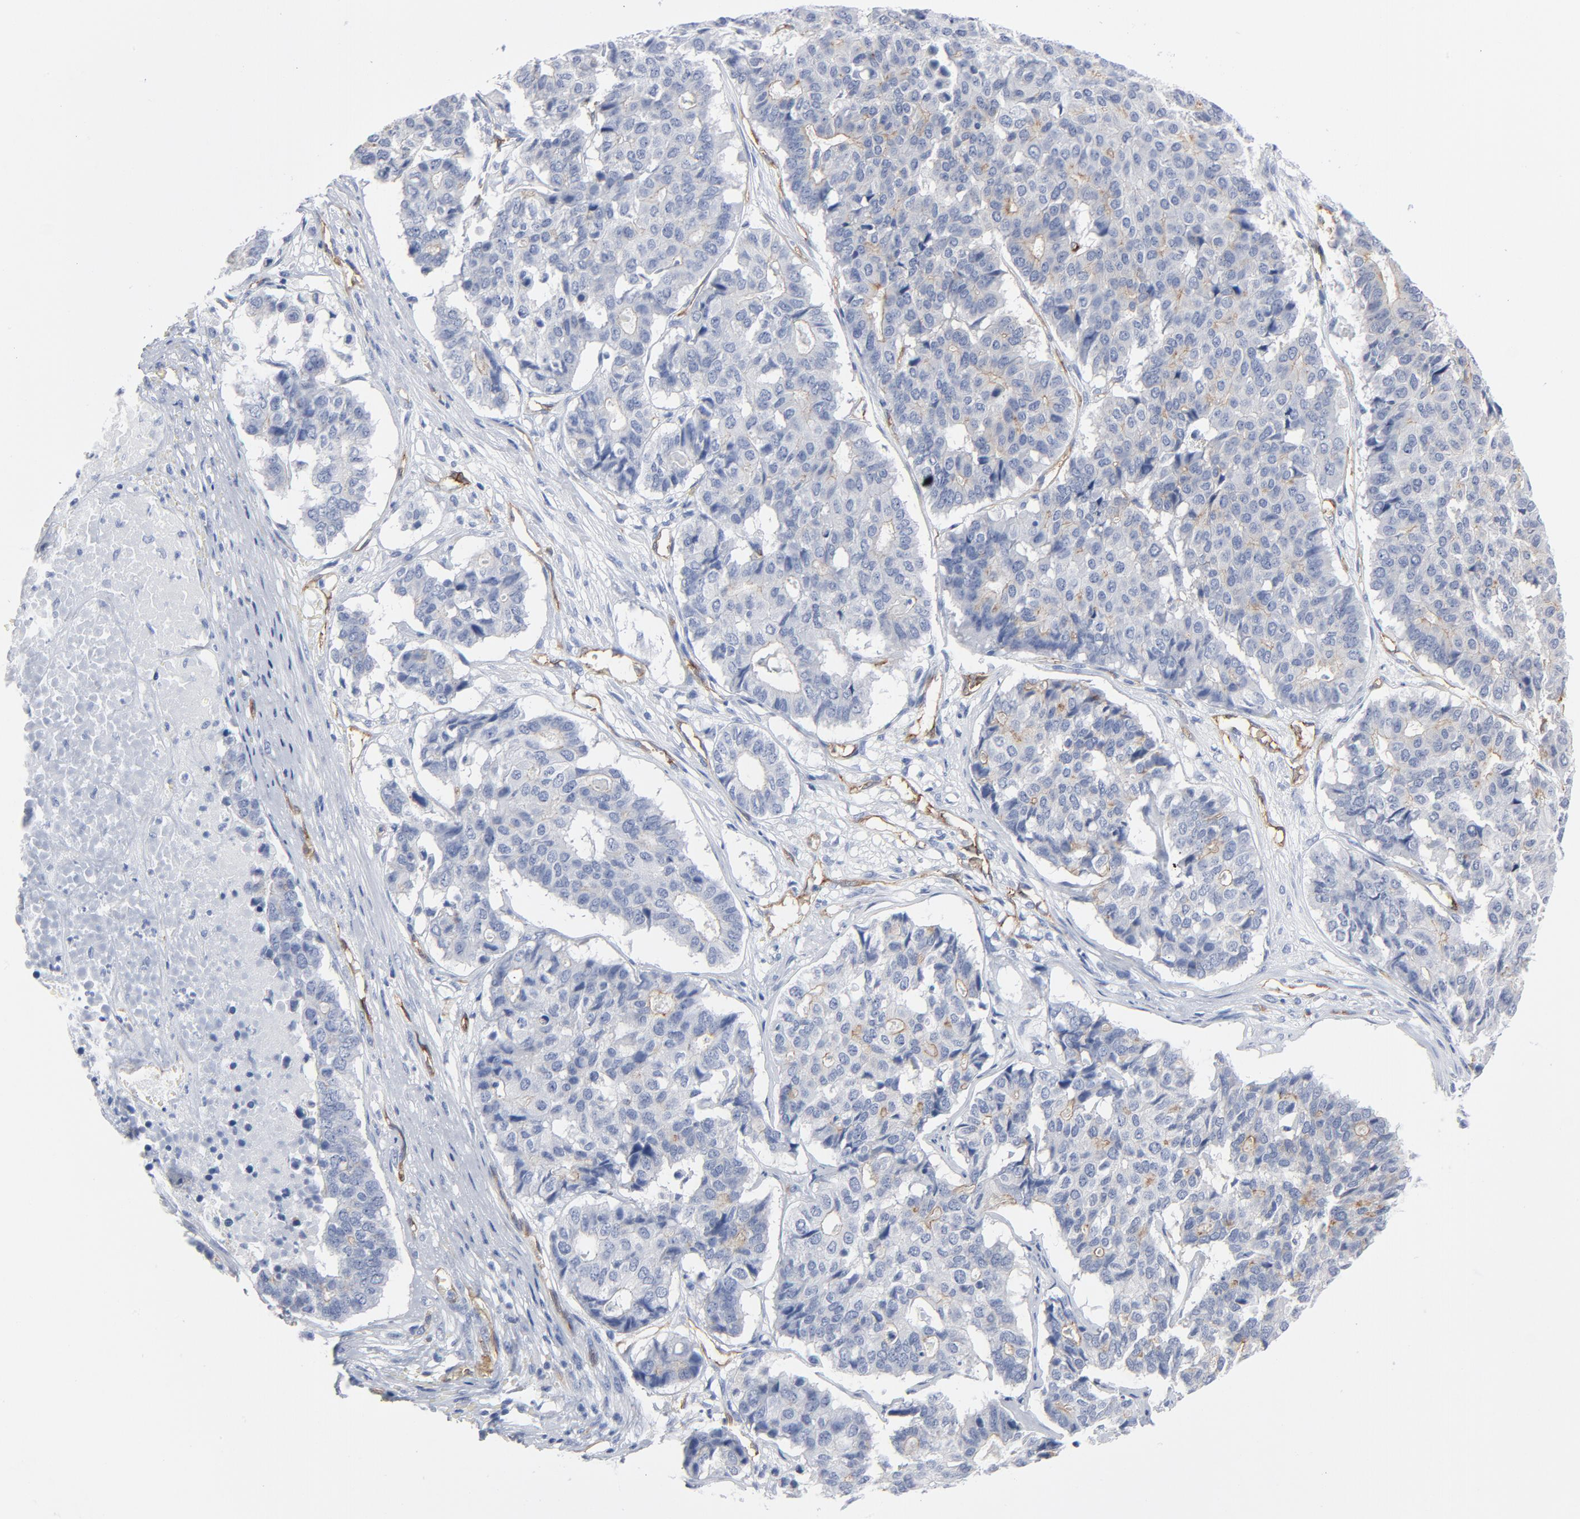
{"staining": {"intensity": "moderate", "quantity": "<25%", "location": "cytoplasmic/membranous"}, "tissue": "pancreatic cancer", "cell_type": "Tumor cells", "image_type": "cancer", "snomed": [{"axis": "morphology", "description": "Adenocarcinoma, NOS"}, {"axis": "topography", "description": "Pancreas"}], "caption": "A high-resolution histopathology image shows IHC staining of pancreatic adenocarcinoma, which reveals moderate cytoplasmic/membranous staining in approximately <25% of tumor cells. The protein of interest is shown in brown color, while the nuclei are stained blue.", "gene": "SHANK3", "patient": {"sex": "male", "age": 50}}